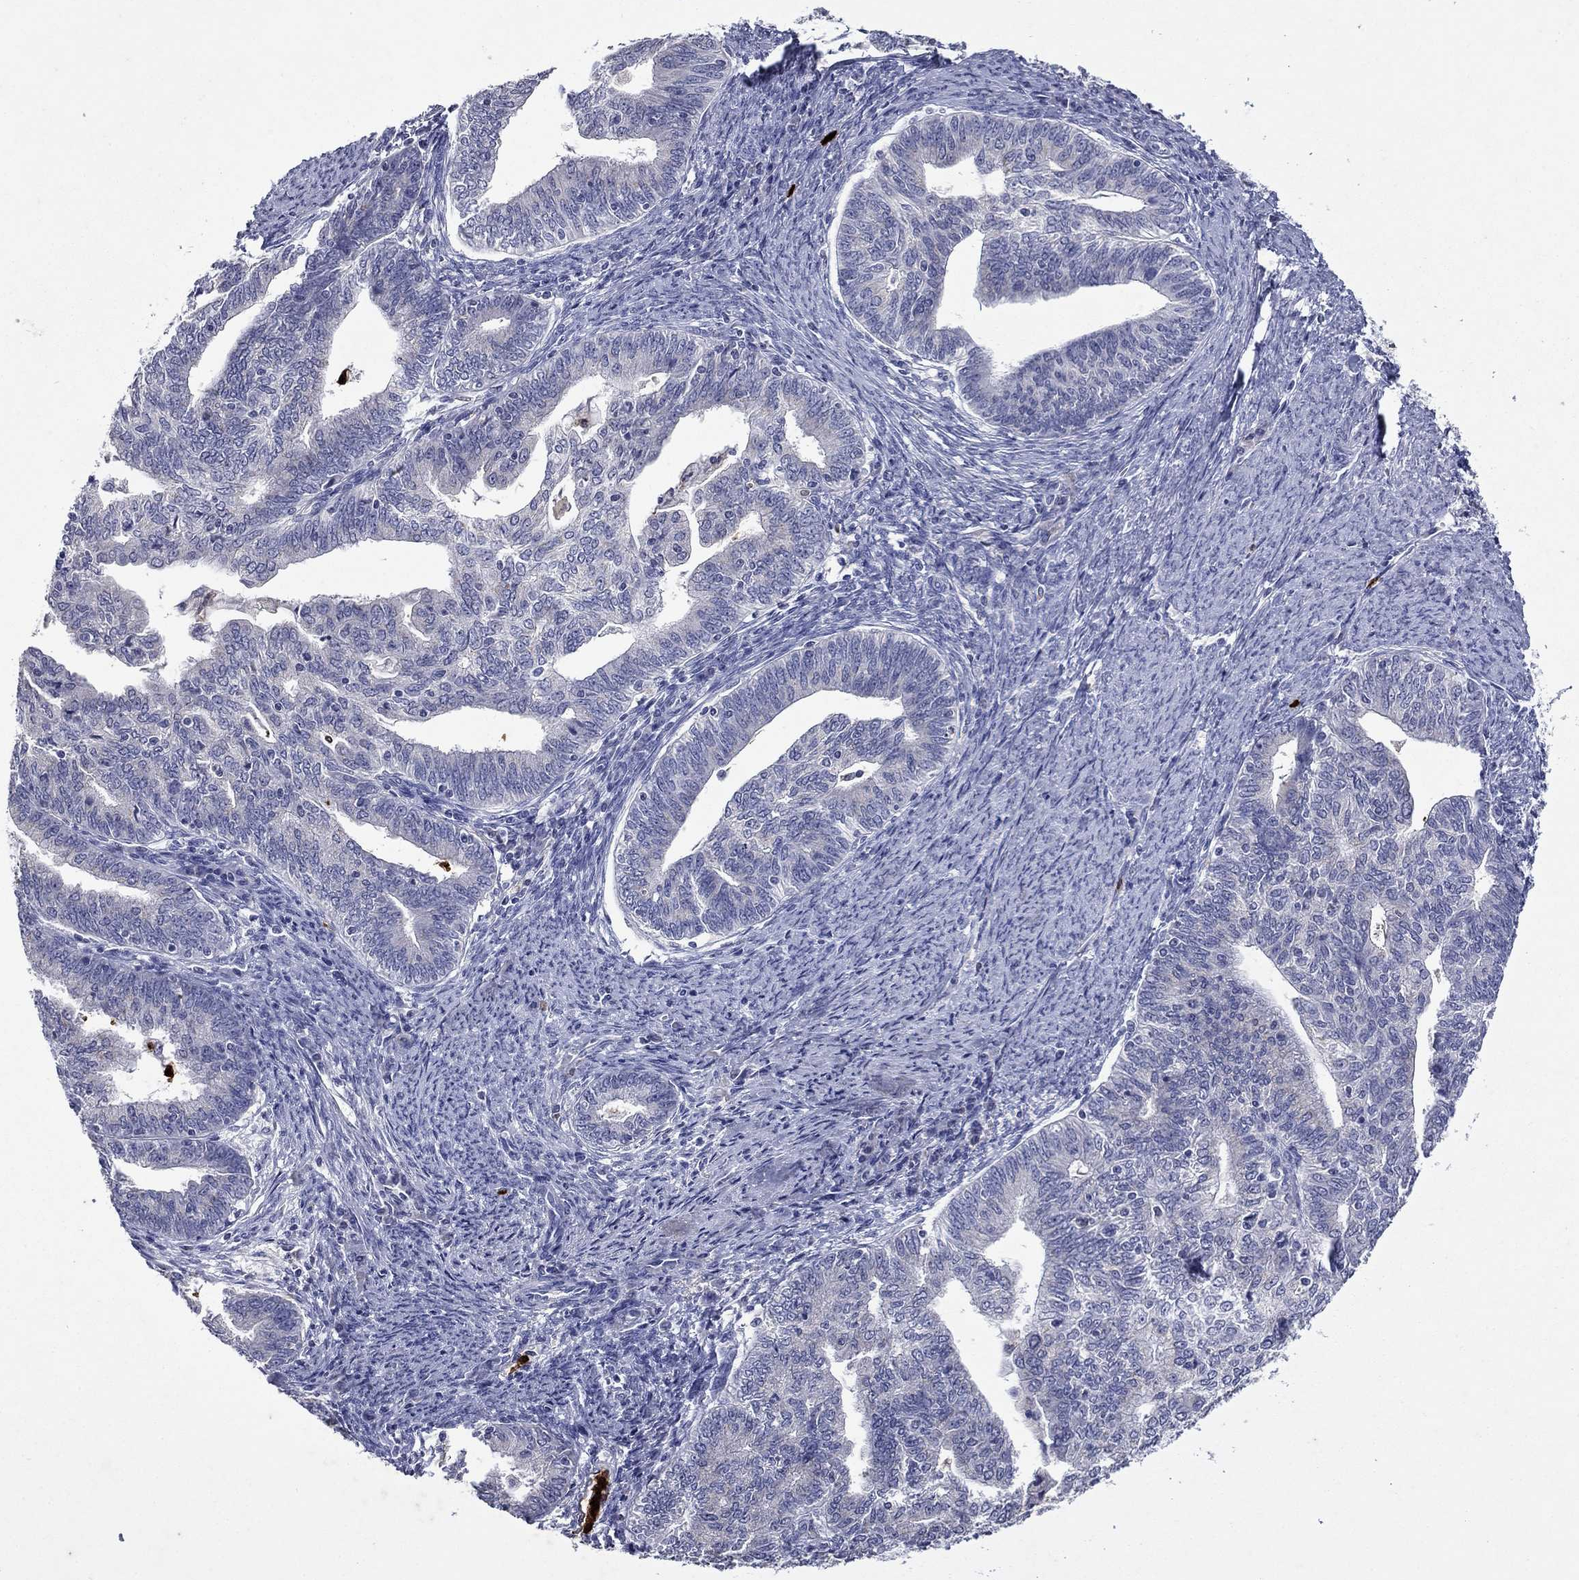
{"staining": {"intensity": "moderate", "quantity": "<25%", "location": "cytoplasmic/membranous"}, "tissue": "endometrial cancer", "cell_type": "Tumor cells", "image_type": "cancer", "snomed": [{"axis": "morphology", "description": "Adenocarcinoma, NOS"}, {"axis": "topography", "description": "Endometrium"}], "caption": "Brown immunohistochemical staining in endometrial adenocarcinoma demonstrates moderate cytoplasmic/membranous staining in approximately <25% of tumor cells.", "gene": "IRF5", "patient": {"sex": "female", "age": 82}}